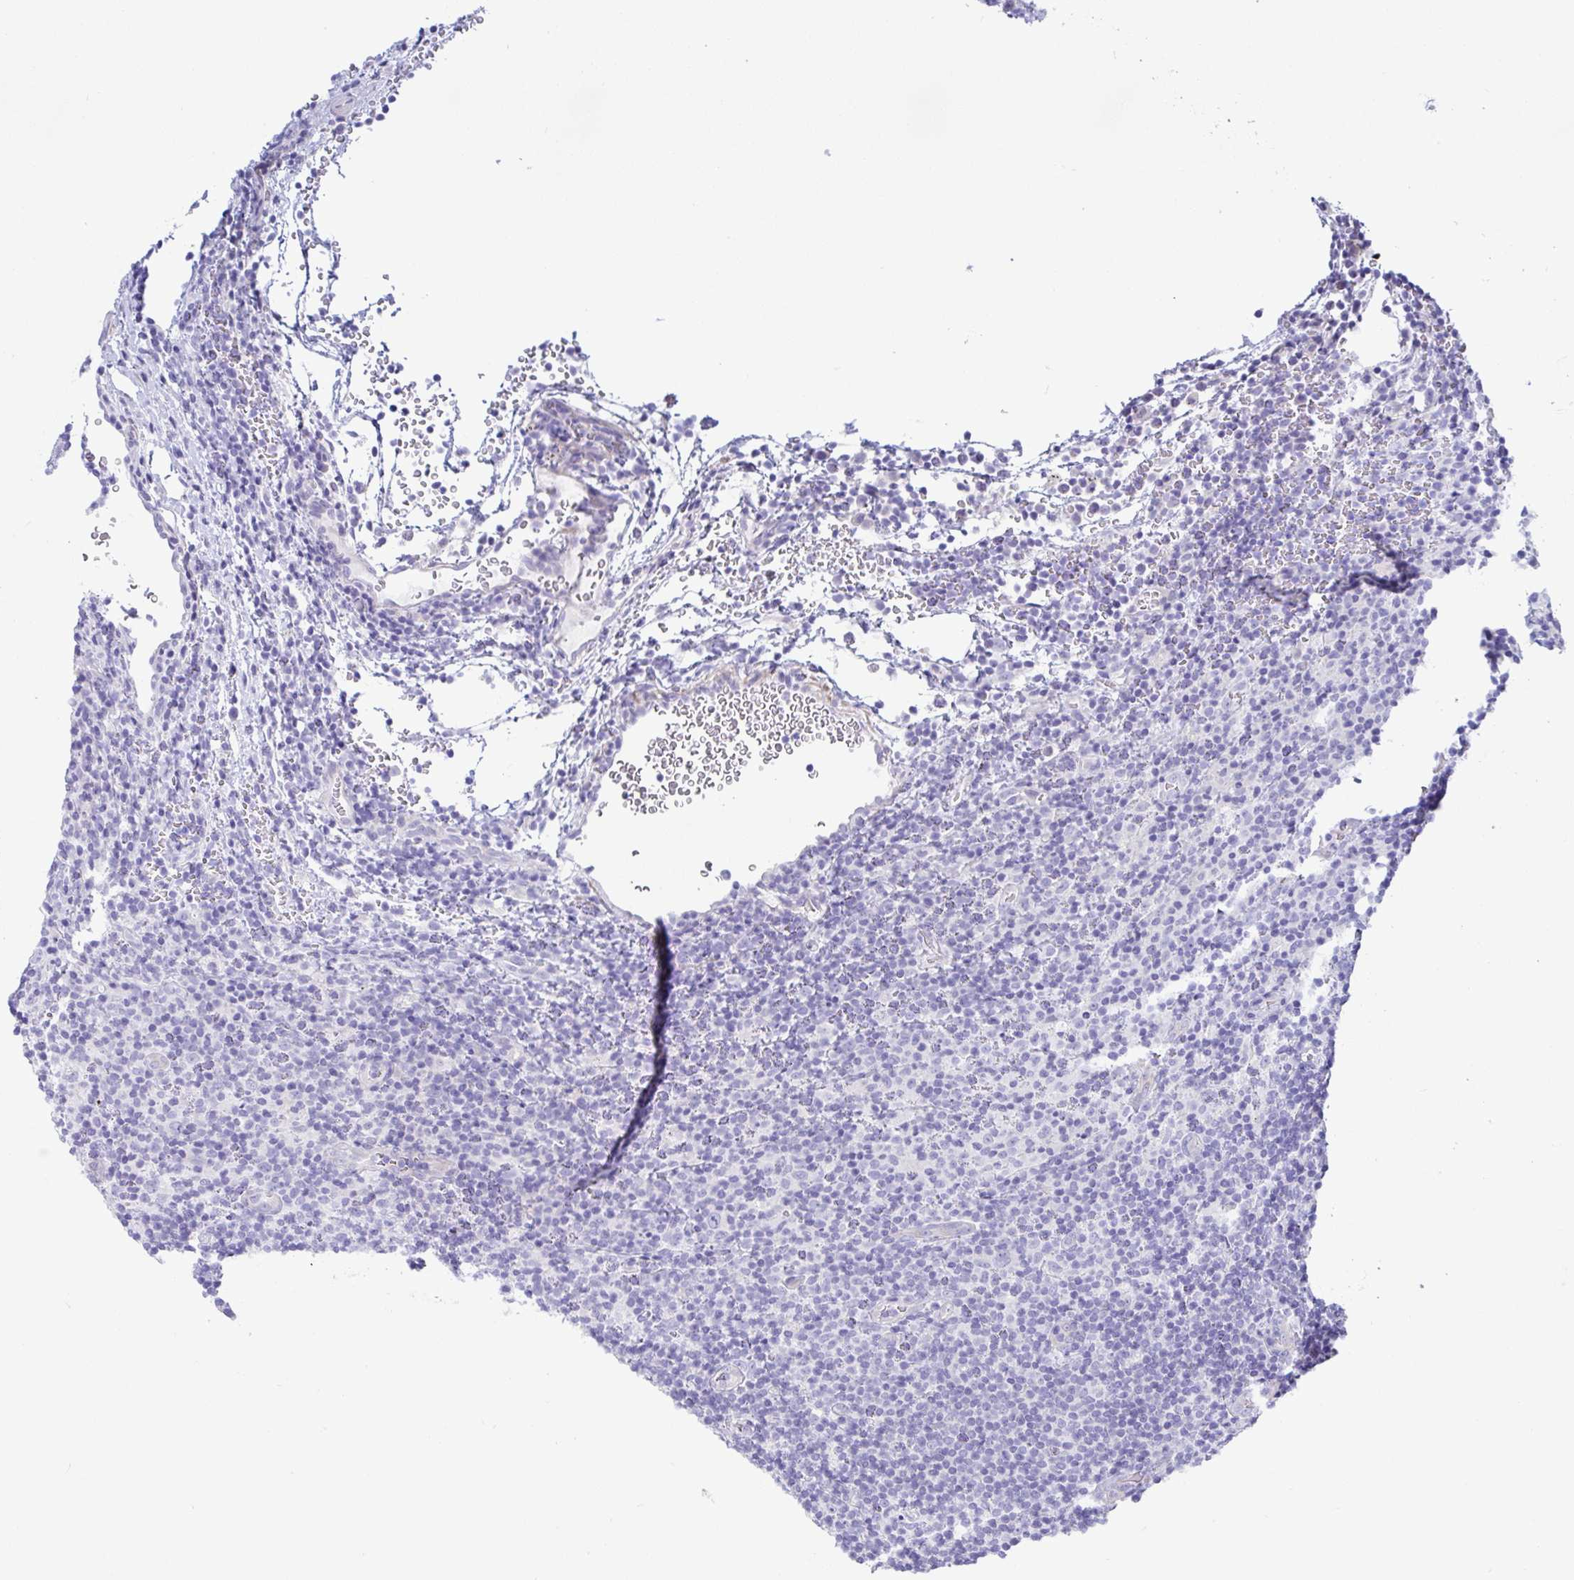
{"staining": {"intensity": "negative", "quantity": "none", "location": "none"}, "tissue": "lymphoma", "cell_type": "Tumor cells", "image_type": "cancer", "snomed": [{"axis": "morphology", "description": "Hodgkin's disease, NOS"}, {"axis": "topography", "description": "Lymph node"}], "caption": "A high-resolution micrograph shows immunohistochemistry staining of lymphoma, which shows no significant positivity in tumor cells. (DAB immunohistochemistry (IHC) visualized using brightfield microscopy, high magnification).", "gene": "MED11", "patient": {"sex": "female", "age": 57}}